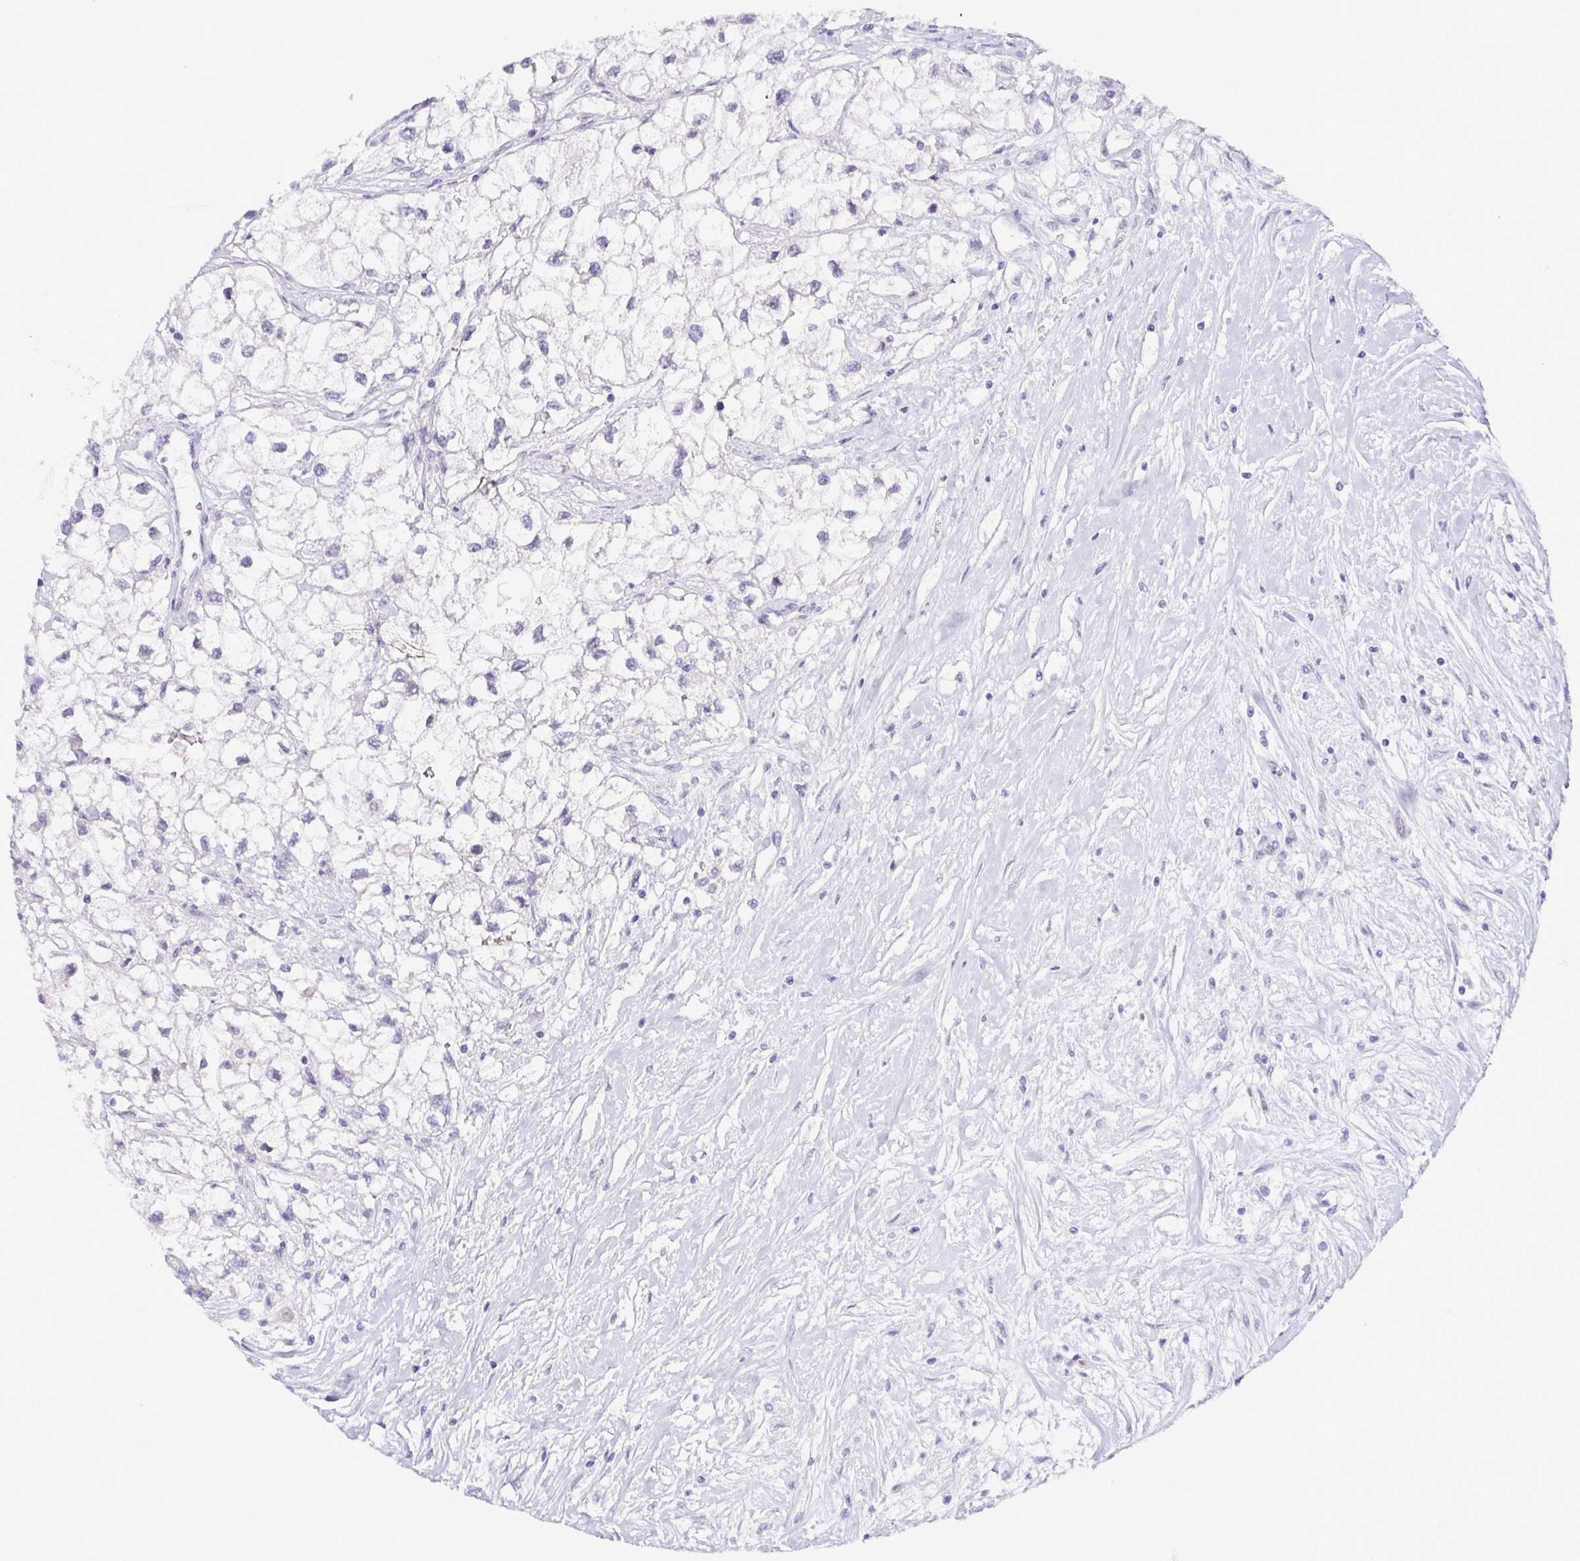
{"staining": {"intensity": "weak", "quantity": "25%-75%", "location": "nuclear"}, "tissue": "renal cancer", "cell_type": "Tumor cells", "image_type": "cancer", "snomed": [{"axis": "morphology", "description": "Adenocarcinoma, NOS"}, {"axis": "topography", "description": "Kidney"}], "caption": "Immunohistochemistry (IHC) histopathology image of renal cancer stained for a protein (brown), which exhibits low levels of weak nuclear positivity in approximately 25%-75% of tumor cells.", "gene": "NUP188", "patient": {"sex": "male", "age": 59}}